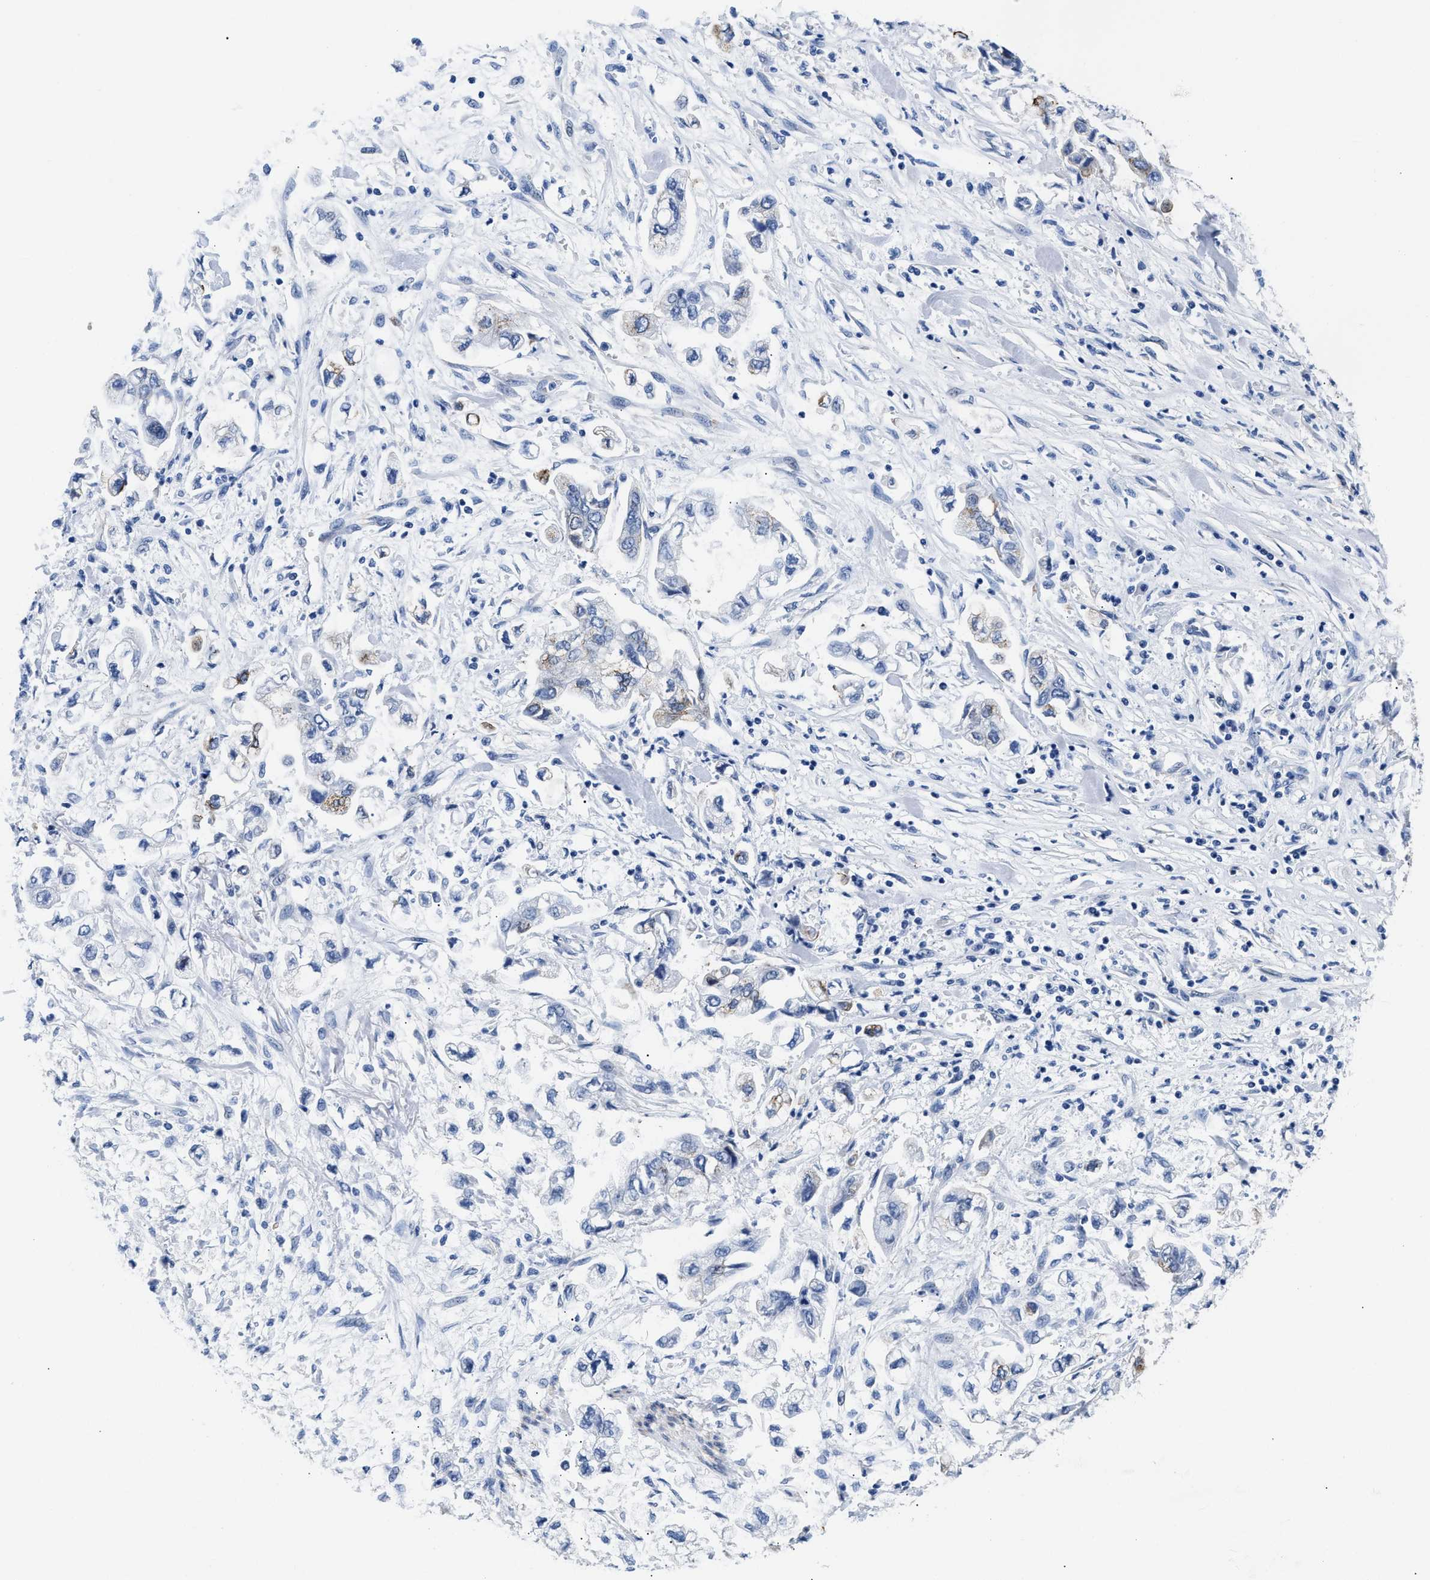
{"staining": {"intensity": "negative", "quantity": "none", "location": "none"}, "tissue": "stomach cancer", "cell_type": "Tumor cells", "image_type": "cancer", "snomed": [{"axis": "morphology", "description": "Normal tissue, NOS"}, {"axis": "morphology", "description": "Adenocarcinoma, NOS"}, {"axis": "topography", "description": "Stomach"}], "caption": "A photomicrograph of stomach cancer stained for a protein shows no brown staining in tumor cells.", "gene": "TRIM29", "patient": {"sex": "male", "age": 62}}